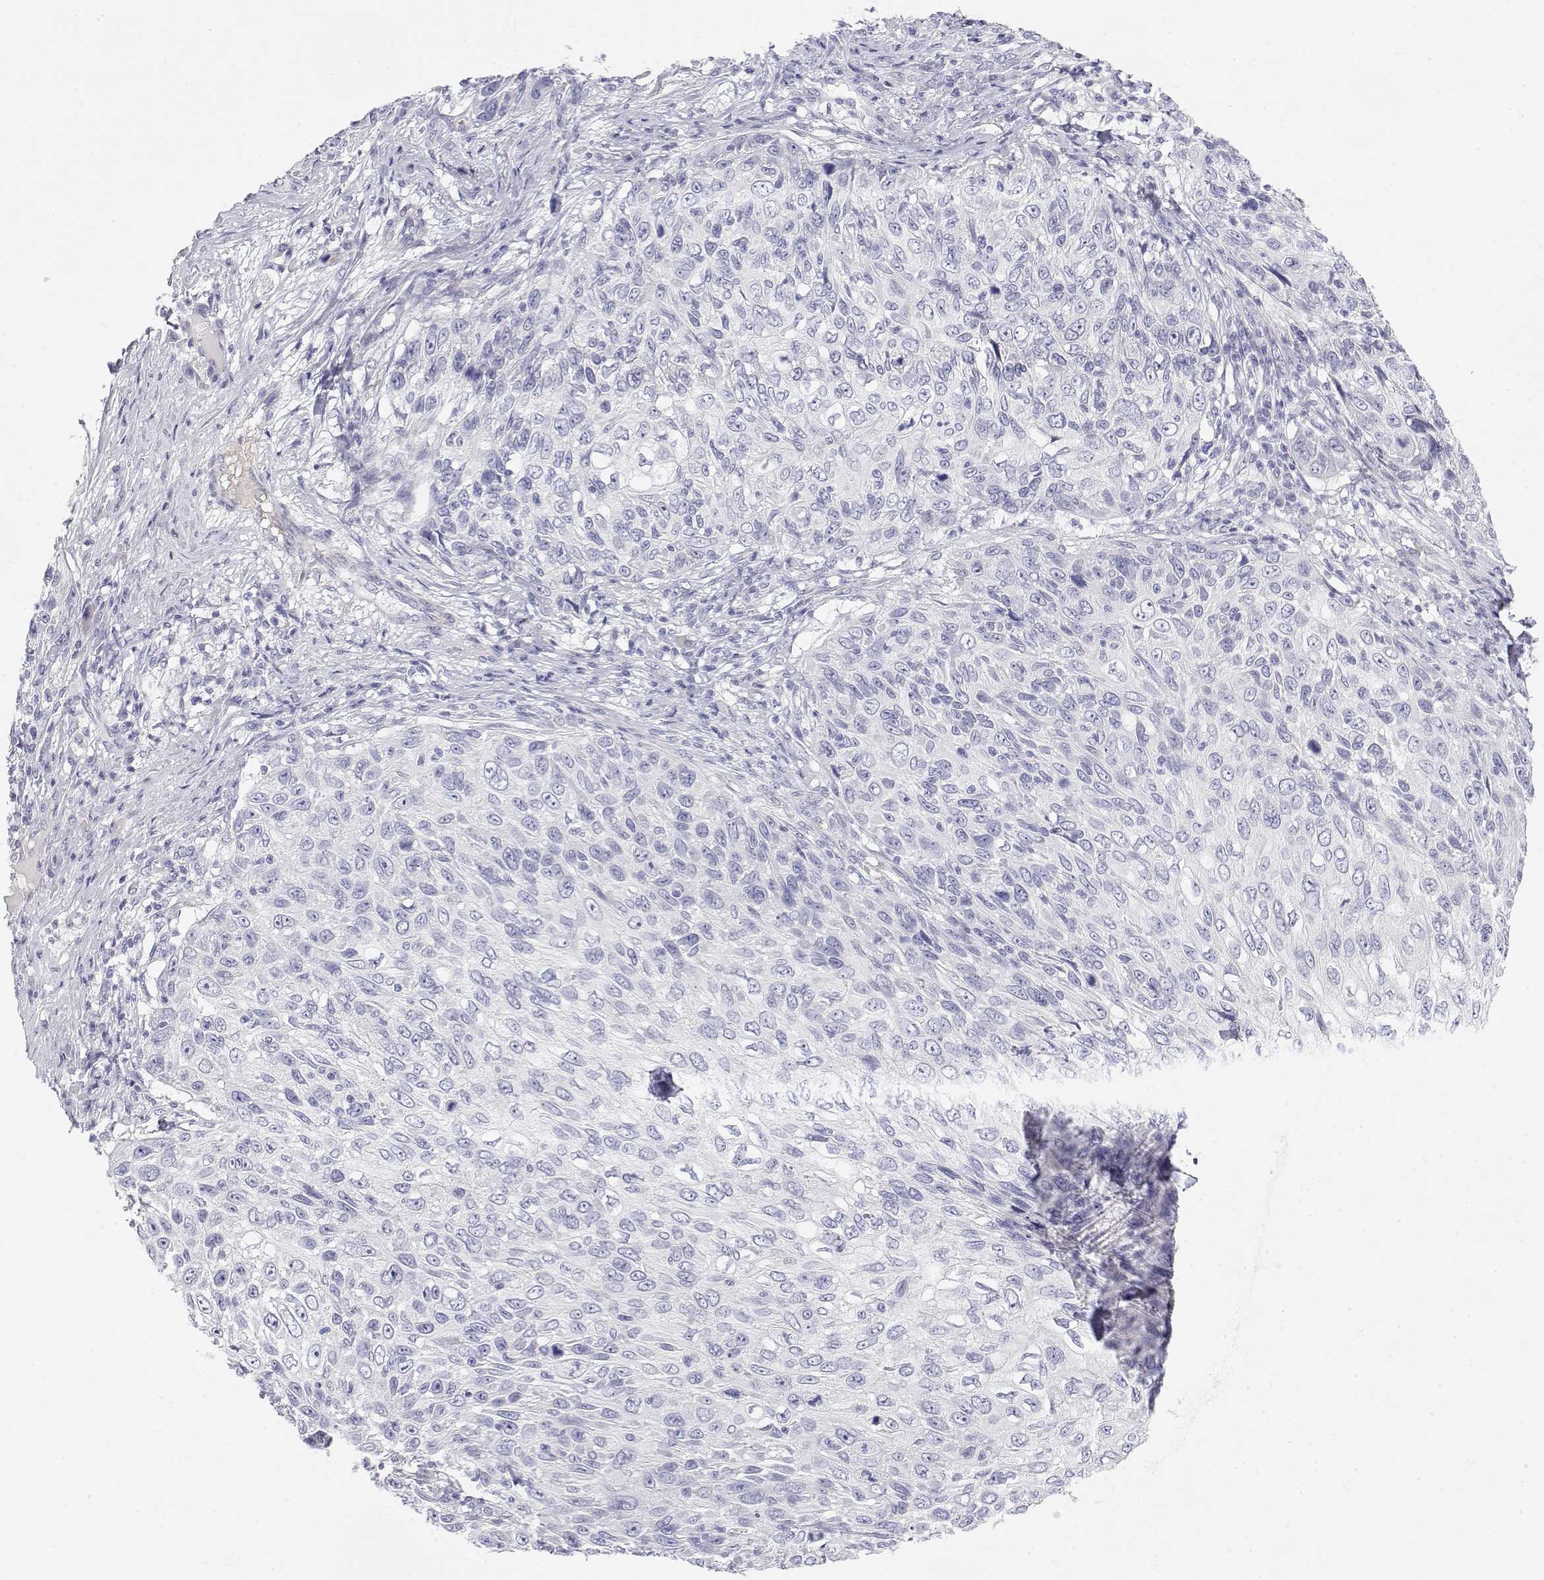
{"staining": {"intensity": "negative", "quantity": "none", "location": "none"}, "tissue": "skin cancer", "cell_type": "Tumor cells", "image_type": "cancer", "snomed": [{"axis": "morphology", "description": "Squamous cell carcinoma, NOS"}, {"axis": "topography", "description": "Skin"}], "caption": "This image is of skin cancer (squamous cell carcinoma) stained with IHC to label a protein in brown with the nuclei are counter-stained blue. There is no expression in tumor cells.", "gene": "MISP", "patient": {"sex": "male", "age": 92}}